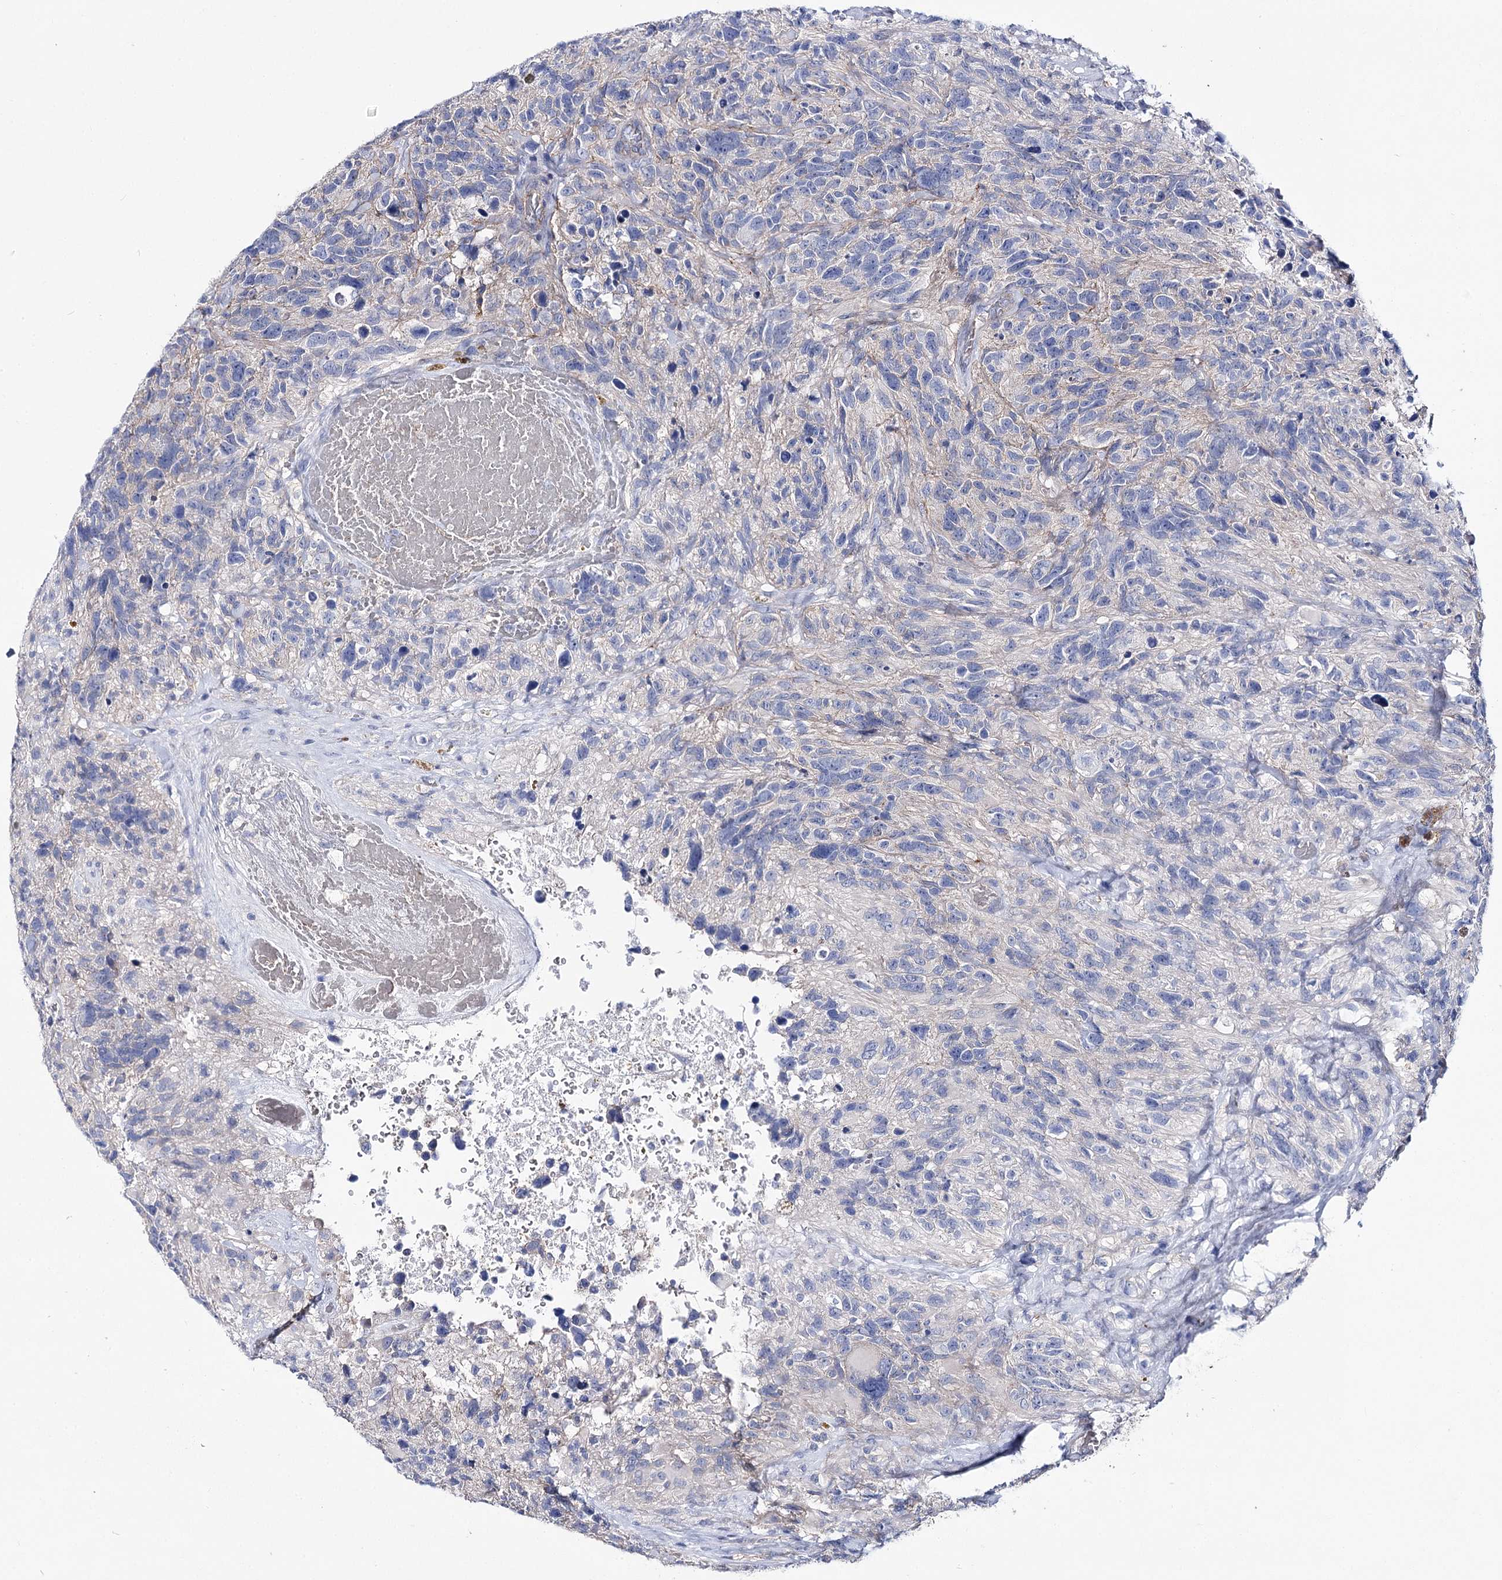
{"staining": {"intensity": "negative", "quantity": "none", "location": "none"}, "tissue": "glioma", "cell_type": "Tumor cells", "image_type": "cancer", "snomed": [{"axis": "morphology", "description": "Glioma, malignant, High grade"}, {"axis": "topography", "description": "Brain"}], "caption": "Image shows no significant protein staining in tumor cells of malignant glioma (high-grade).", "gene": "NRAP", "patient": {"sex": "male", "age": 69}}